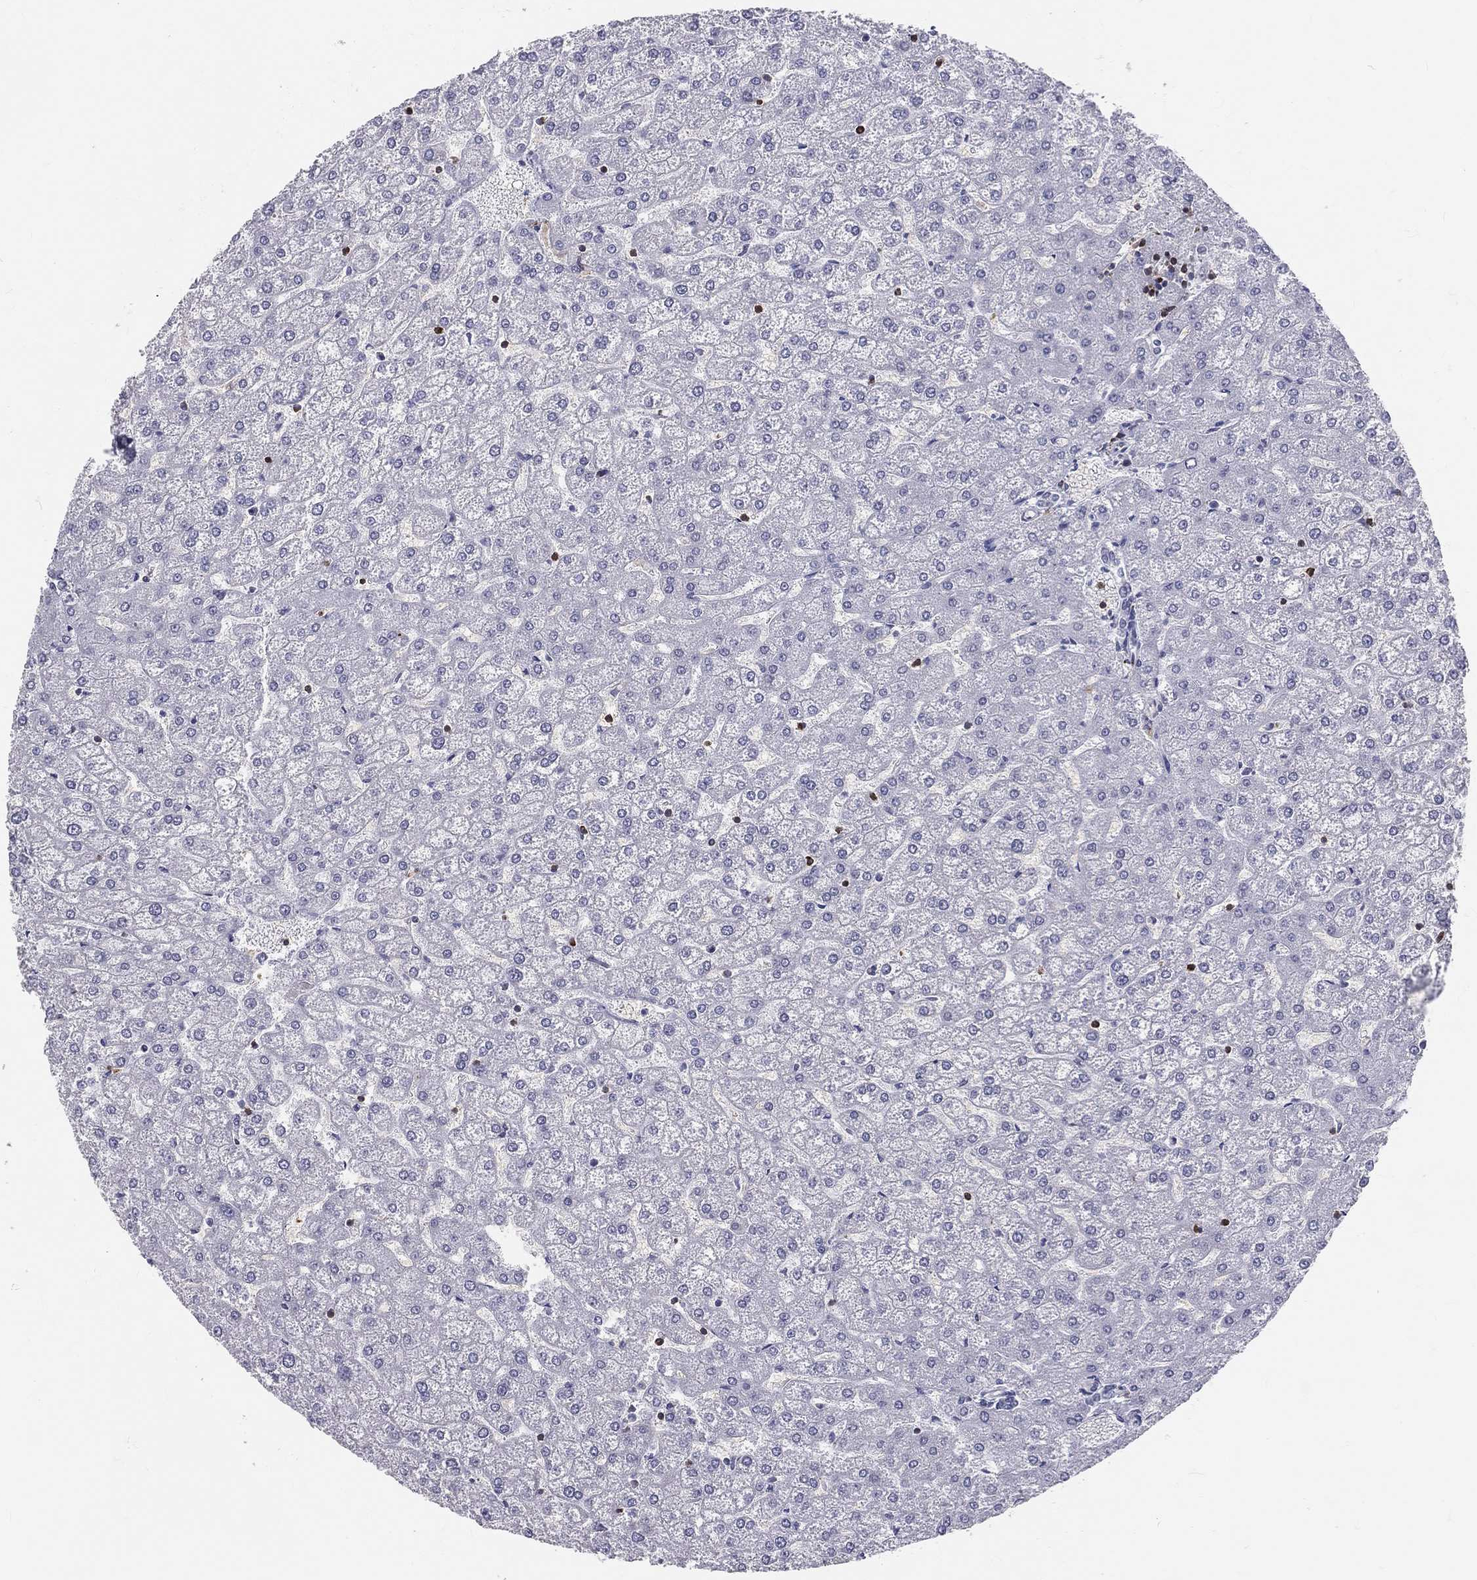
{"staining": {"intensity": "negative", "quantity": "none", "location": "none"}, "tissue": "liver", "cell_type": "Cholangiocytes", "image_type": "normal", "snomed": [{"axis": "morphology", "description": "Normal tissue, NOS"}, {"axis": "topography", "description": "Liver"}], "caption": "This is an immunohistochemistry (IHC) histopathology image of unremarkable liver. There is no positivity in cholangiocytes.", "gene": "CTSW", "patient": {"sex": "female", "age": 32}}